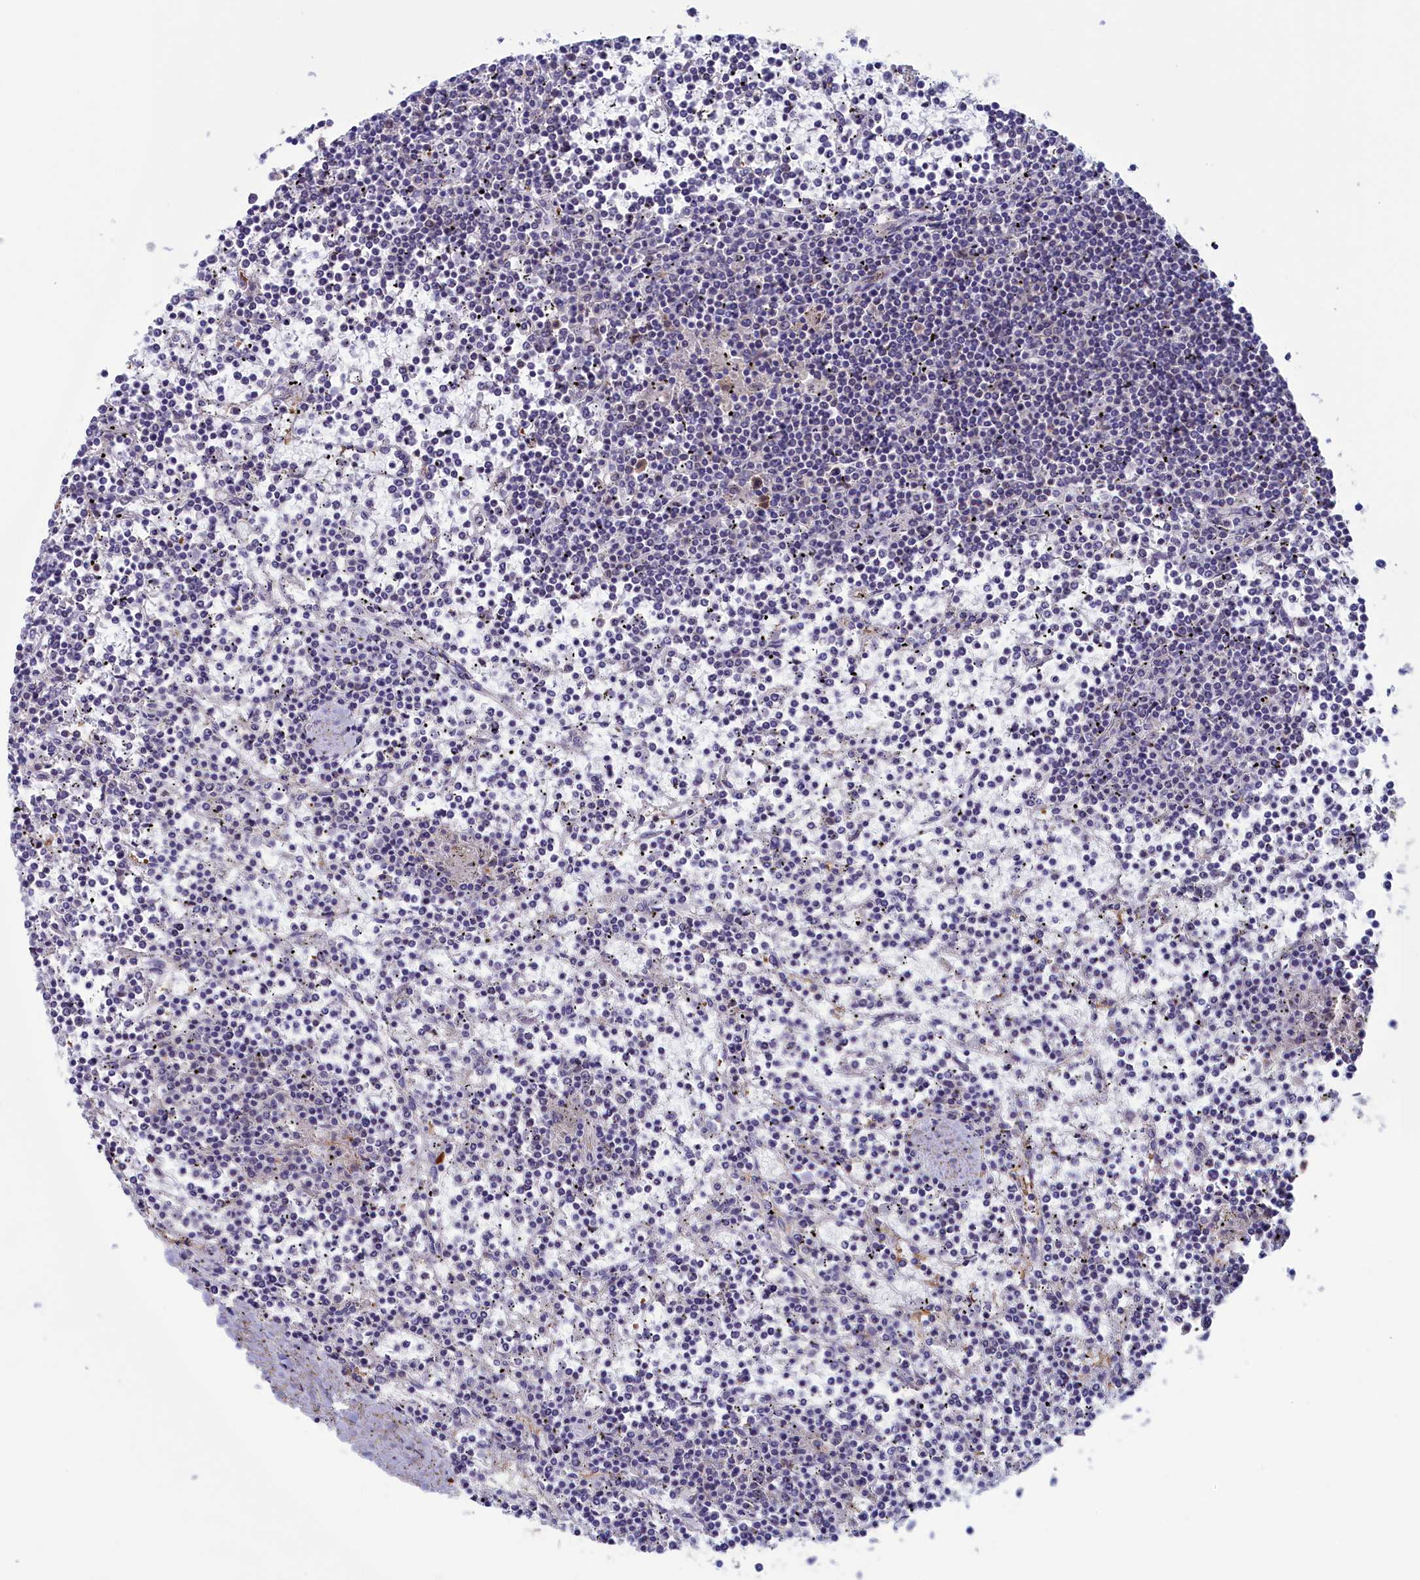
{"staining": {"intensity": "negative", "quantity": "none", "location": "none"}, "tissue": "lymphoma", "cell_type": "Tumor cells", "image_type": "cancer", "snomed": [{"axis": "morphology", "description": "Malignant lymphoma, non-Hodgkin's type, Low grade"}, {"axis": "topography", "description": "Spleen"}], "caption": "Immunohistochemistry (IHC) of low-grade malignant lymphoma, non-Hodgkin's type reveals no positivity in tumor cells.", "gene": "SYNDIG1L", "patient": {"sex": "female", "age": 19}}